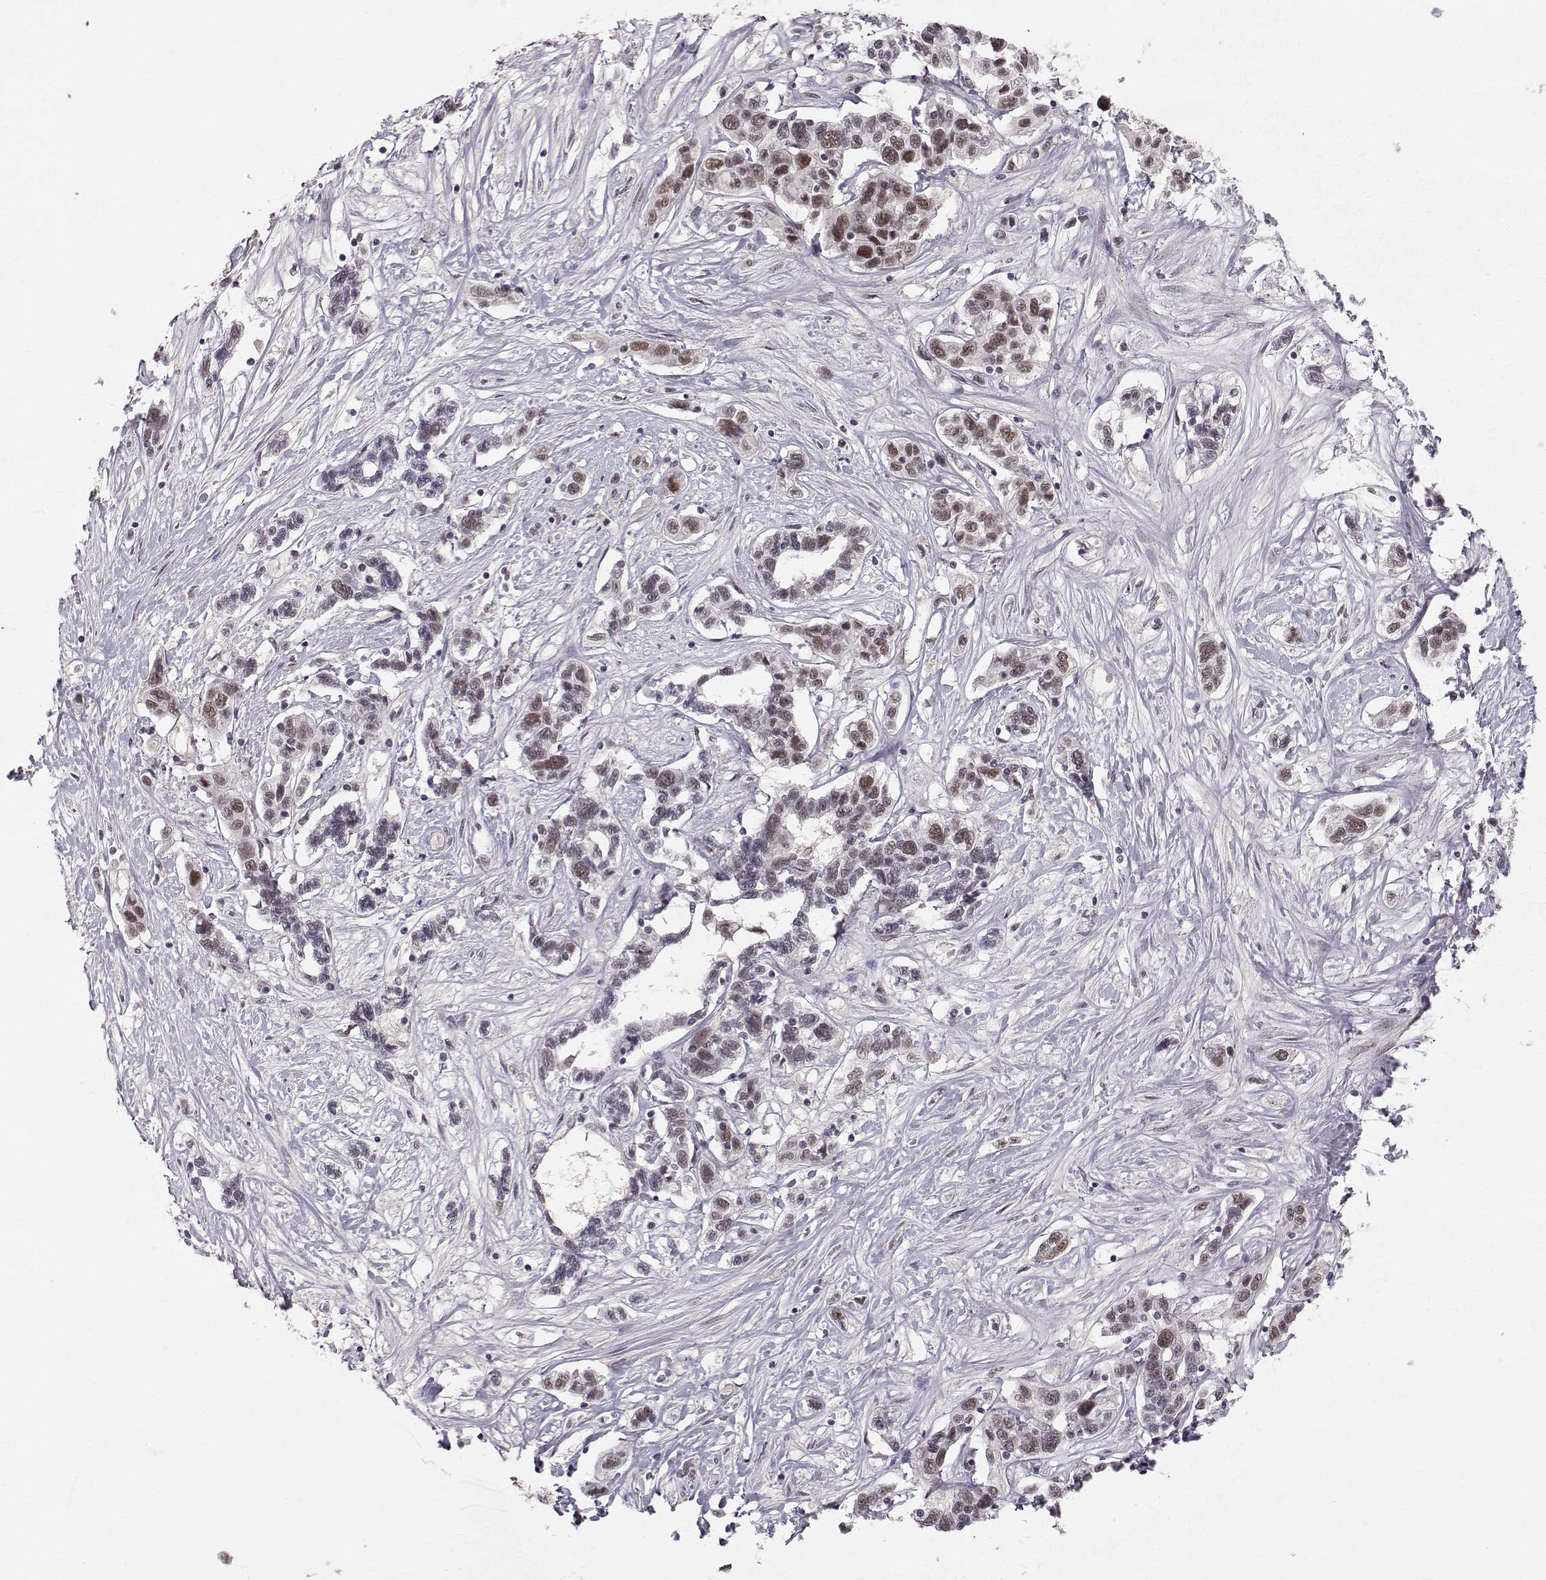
{"staining": {"intensity": "moderate", "quantity": "25%-75%", "location": "nuclear"}, "tissue": "liver cancer", "cell_type": "Tumor cells", "image_type": "cancer", "snomed": [{"axis": "morphology", "description": "Adenocarcinoma, NOS"}, {"axis": "morphology", "description": "Cholangiocarcinoma"}, {"axis": "topography", "description": "Liver"}], "caption": "Protein analysis of liver cholangiocarcinoma tissue demonstrates moderate nuclear staining in approximately 25%-75% of tumor cells.", "gene": "RPP38", "patient": {"sex": "male", "age": 64}}